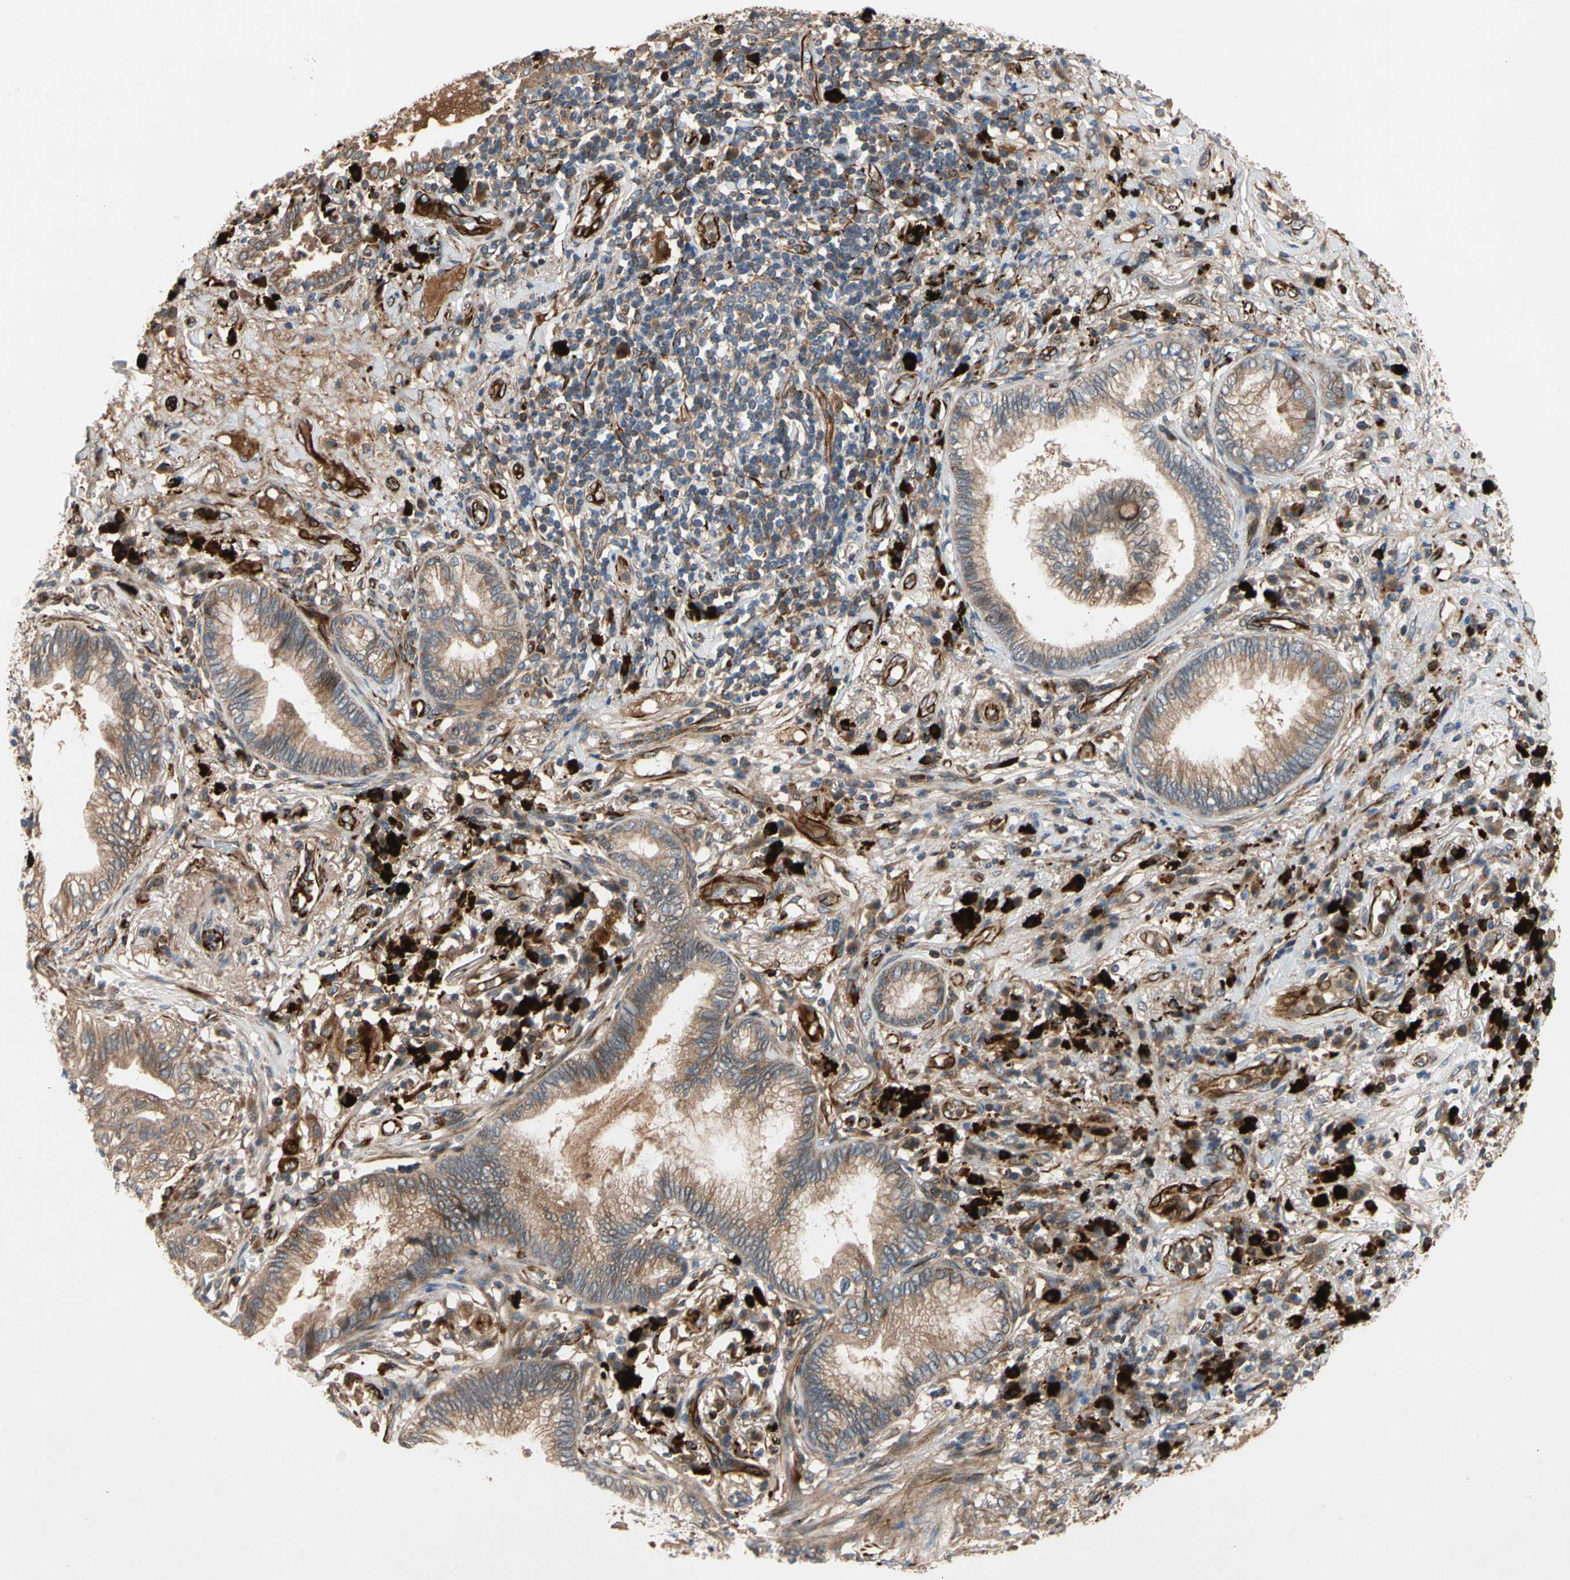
{"staining": {"intensity": "moderate", "quantity": ">75%", "location": "cytoplasmic/membranous"}, "tissue": "lung cancer", "cell_type": "Tumor cells", "image_type": "cancer", "snomed": [{"axis": "morphology", "description": "Normal tissue, NOS"}, {"axis": "morphology", "description": "Adenocarcinoma, NOS"}, {"axis": "topography", "description": "Bronchus"}, {"axis": "topography", "description": "Lung"}], "caption": "Immunohistochemical staining of human lung cancer demonstrates moderate cytoplasmic/membranous protein staining in about >75% of tumor cells. (brown staining indicates protein expression, while blue staining denotes nuclei).", "gene": "FGD6", "patient": {"sex": "female", "age": 70}}